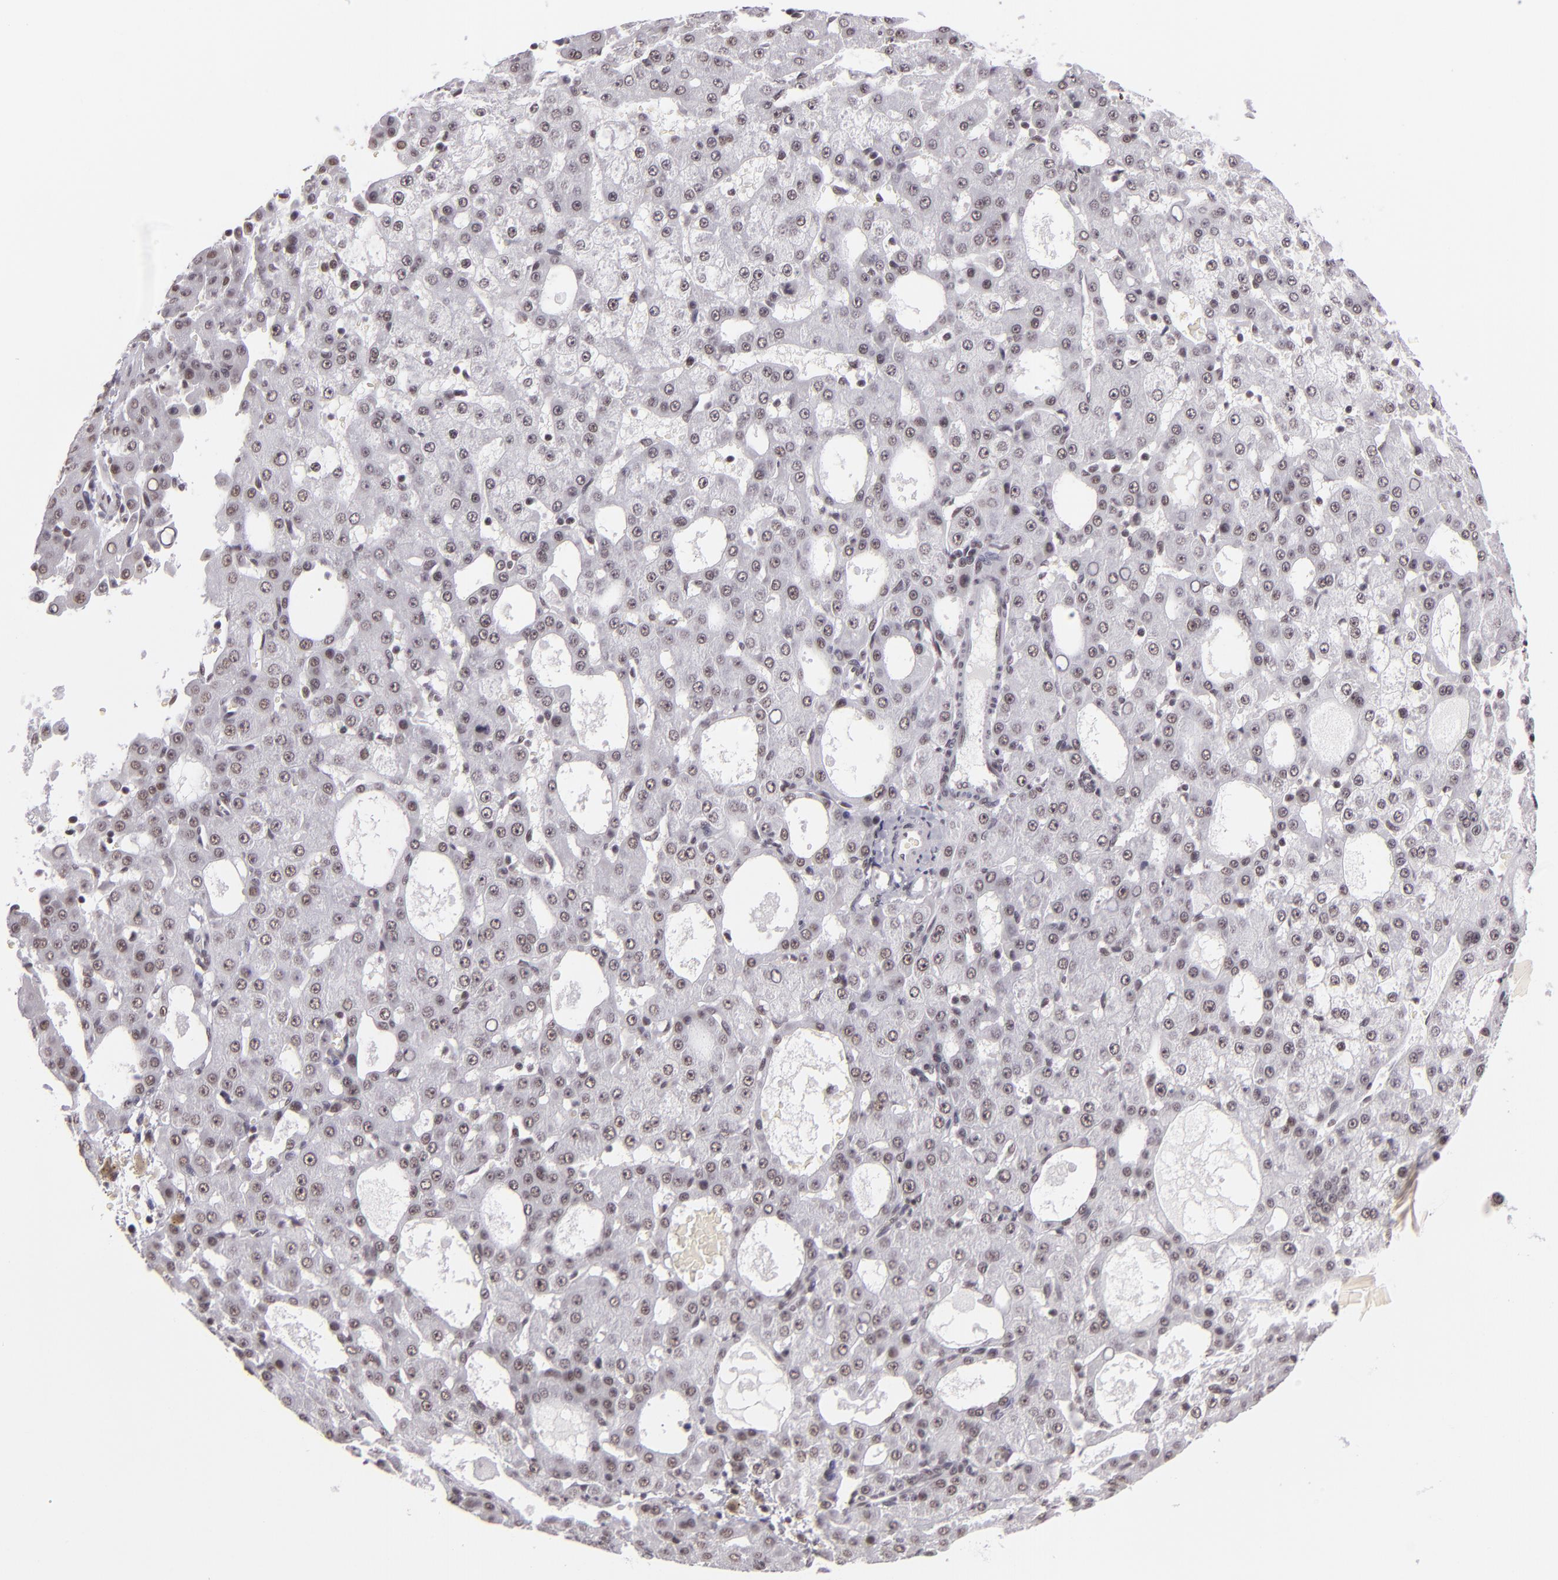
{"staining": {"intensity": "weak", "quantity": "25%-75%", "location": "nuclear"}, "tissue": "liver cancer", "cell_type": "Tumor cells", "image_type": "cancer", "snomed": [{"axis": "morphology", "description": "Carcinoma, Hepatocellular, NOS"}, {"axis": "topography", "description": "Liver"}], "caption": "Immunohistochemical staining of liver cancer demonstrates weak nuclear protein expression in about 25%-75% of tumor cells. Immunohistochemistry stains the protein of interest in brown and the nuclei are stained blue.", "gene": "BRD8", "patient": {"sex": "male", "age": 47}}